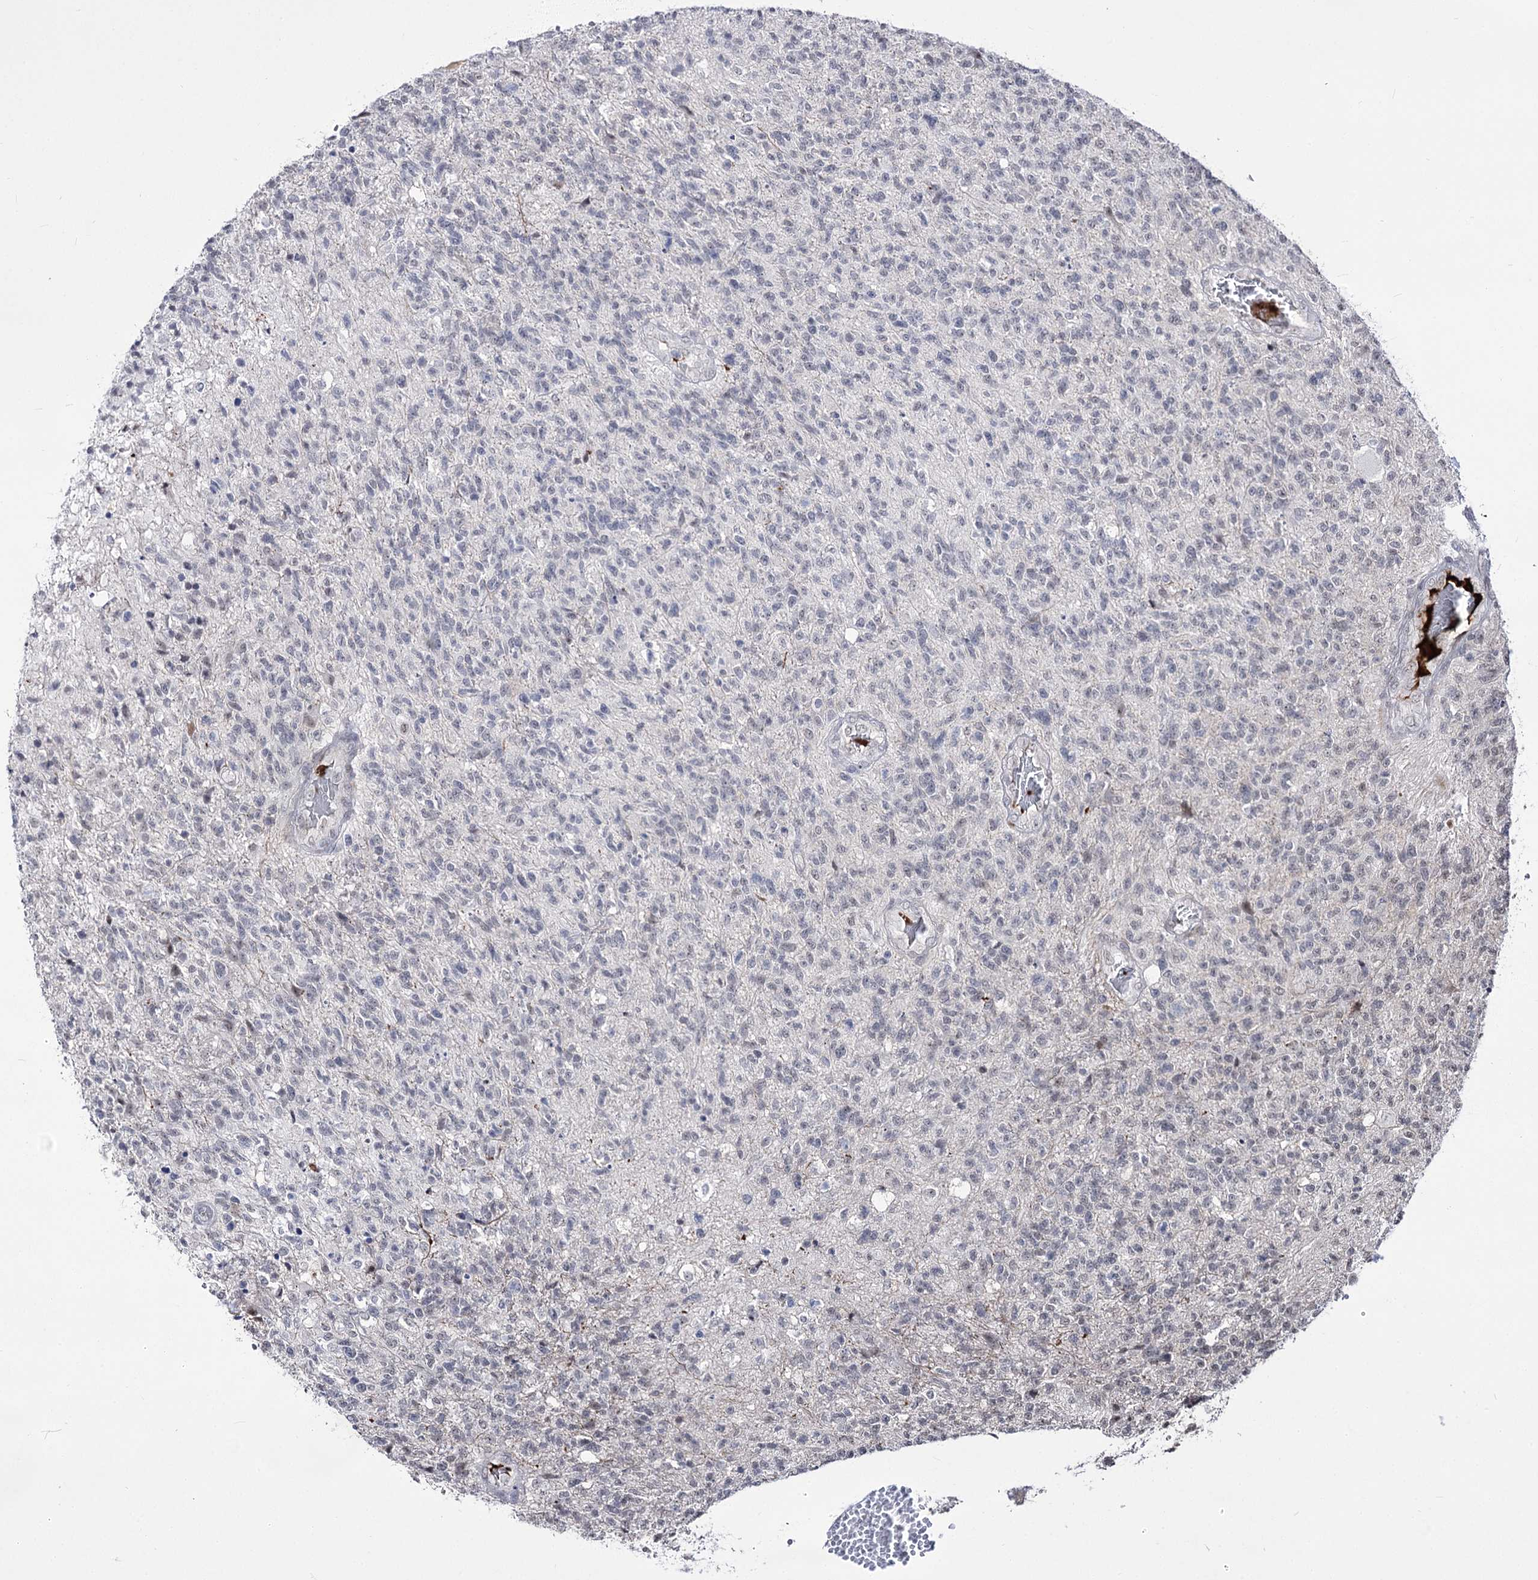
{"staining": {"intensity": "negative", "quantity": "none", "location": "none"}, "tissue": "glioma", "cell_type": "Tumor cells", "image_type": "cancer", "snomed": [{"axis": "morphology", "description": "Glioma, malignant, High grade"}, {"axis": "topography", "description": "Brain"}], "caption": "This is an immunohistochemistry (IHC) image of human high-grade glioma (malignant). There is no positivity in tumor cells.", "gene": "STOX1", "patient": {"sex": "male", "age": 56}}